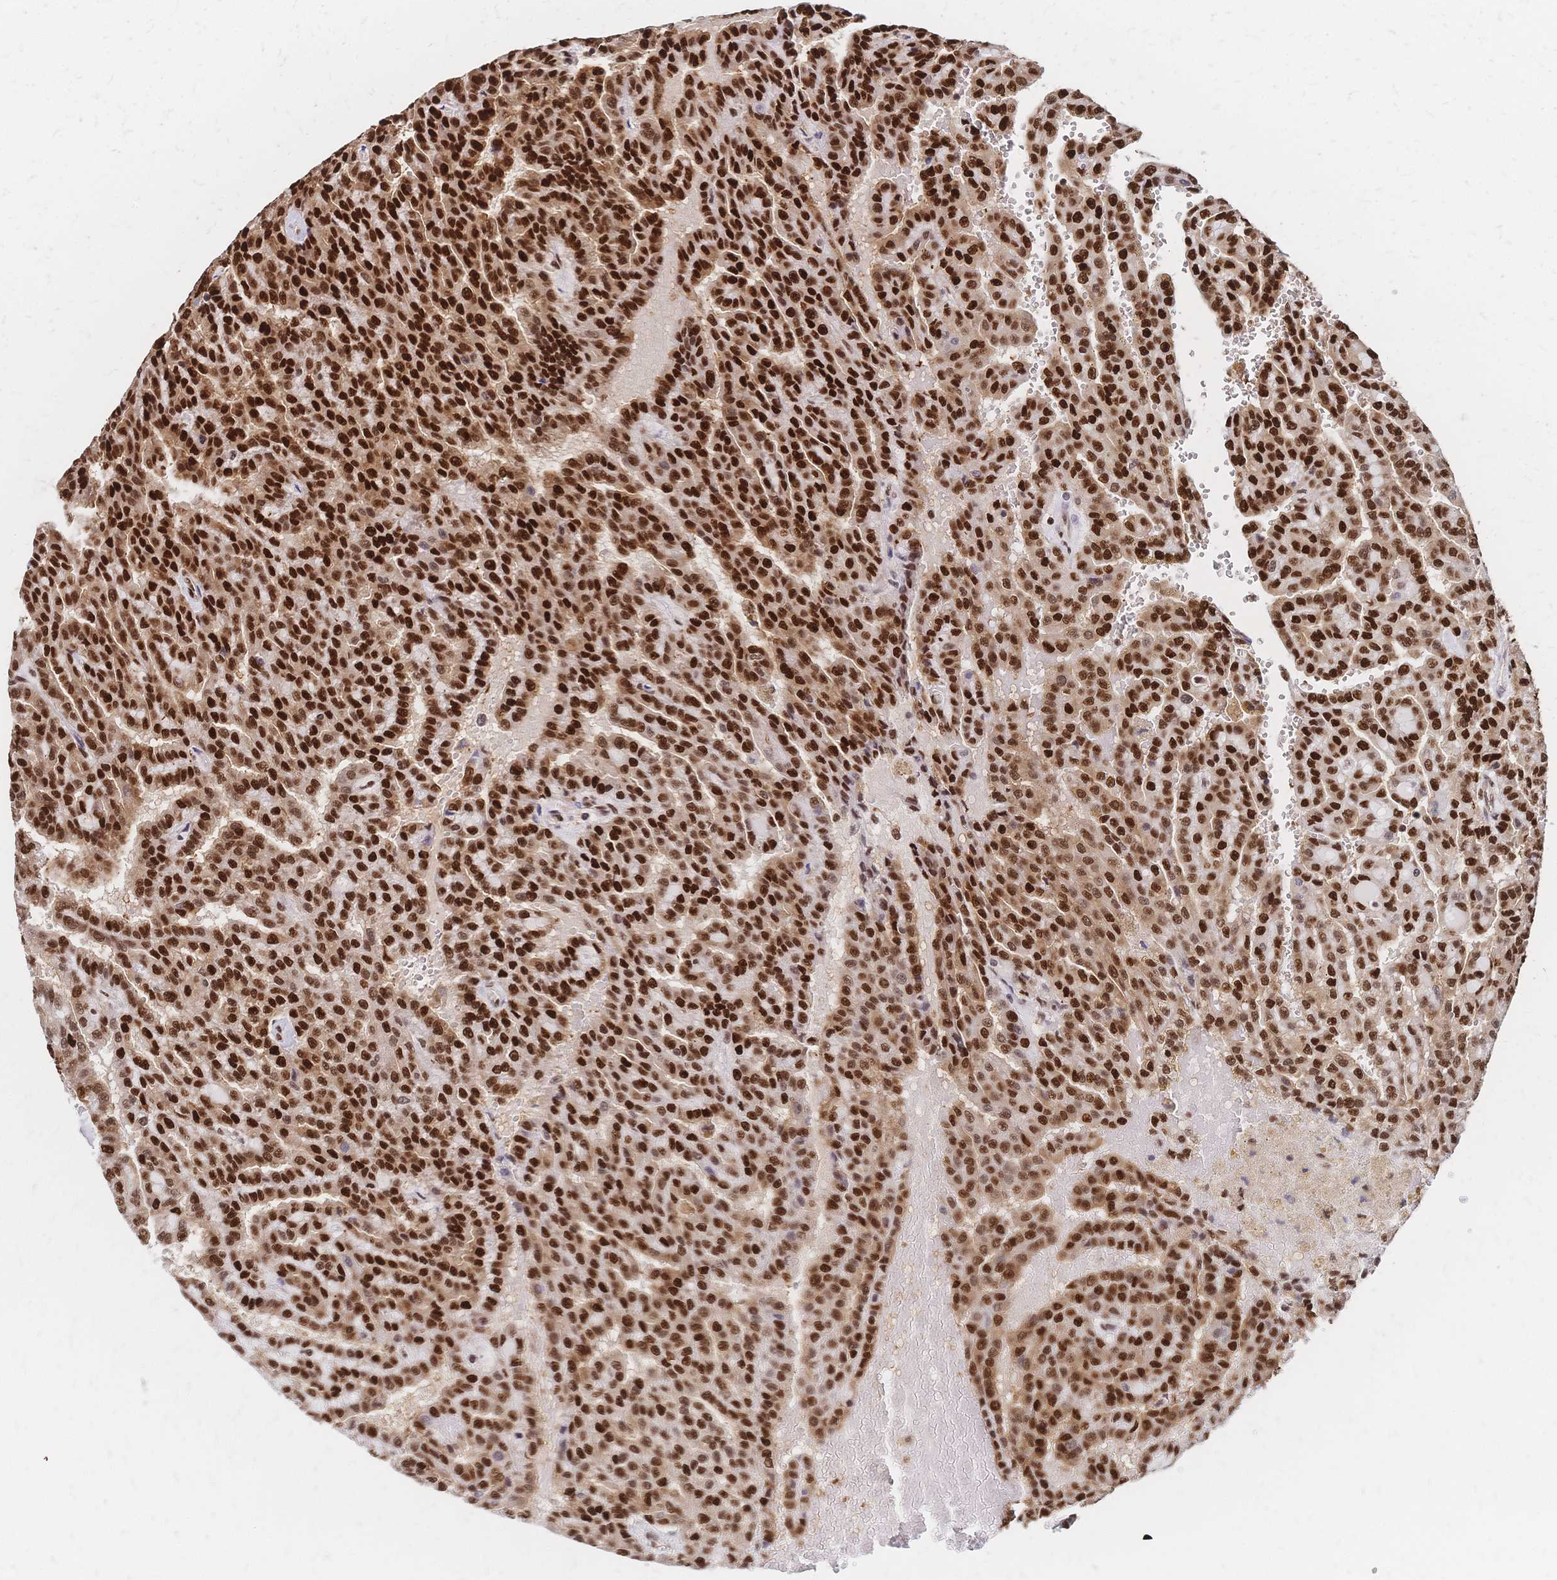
{"staining": {"intensity": "strong", "quantity": ">75%", "location": "nuclear"}, "tissue": "renal cancer", "cell_type": "Tumor cells", "image_type": "cancer", "snomed": [{"axis": "morphology", "description": "Adenocarcinoma, NOS"}, {"axis": "topography", "description": "Kidney"}], "caption": "Immunohistochemical staining of human renal adenocarcinoma shows high levels of strong nuclear protein positivity in approximately >75% of tumor cells.", "gene": "HDGF", "patient": {"sex": "male", "age": 63}}